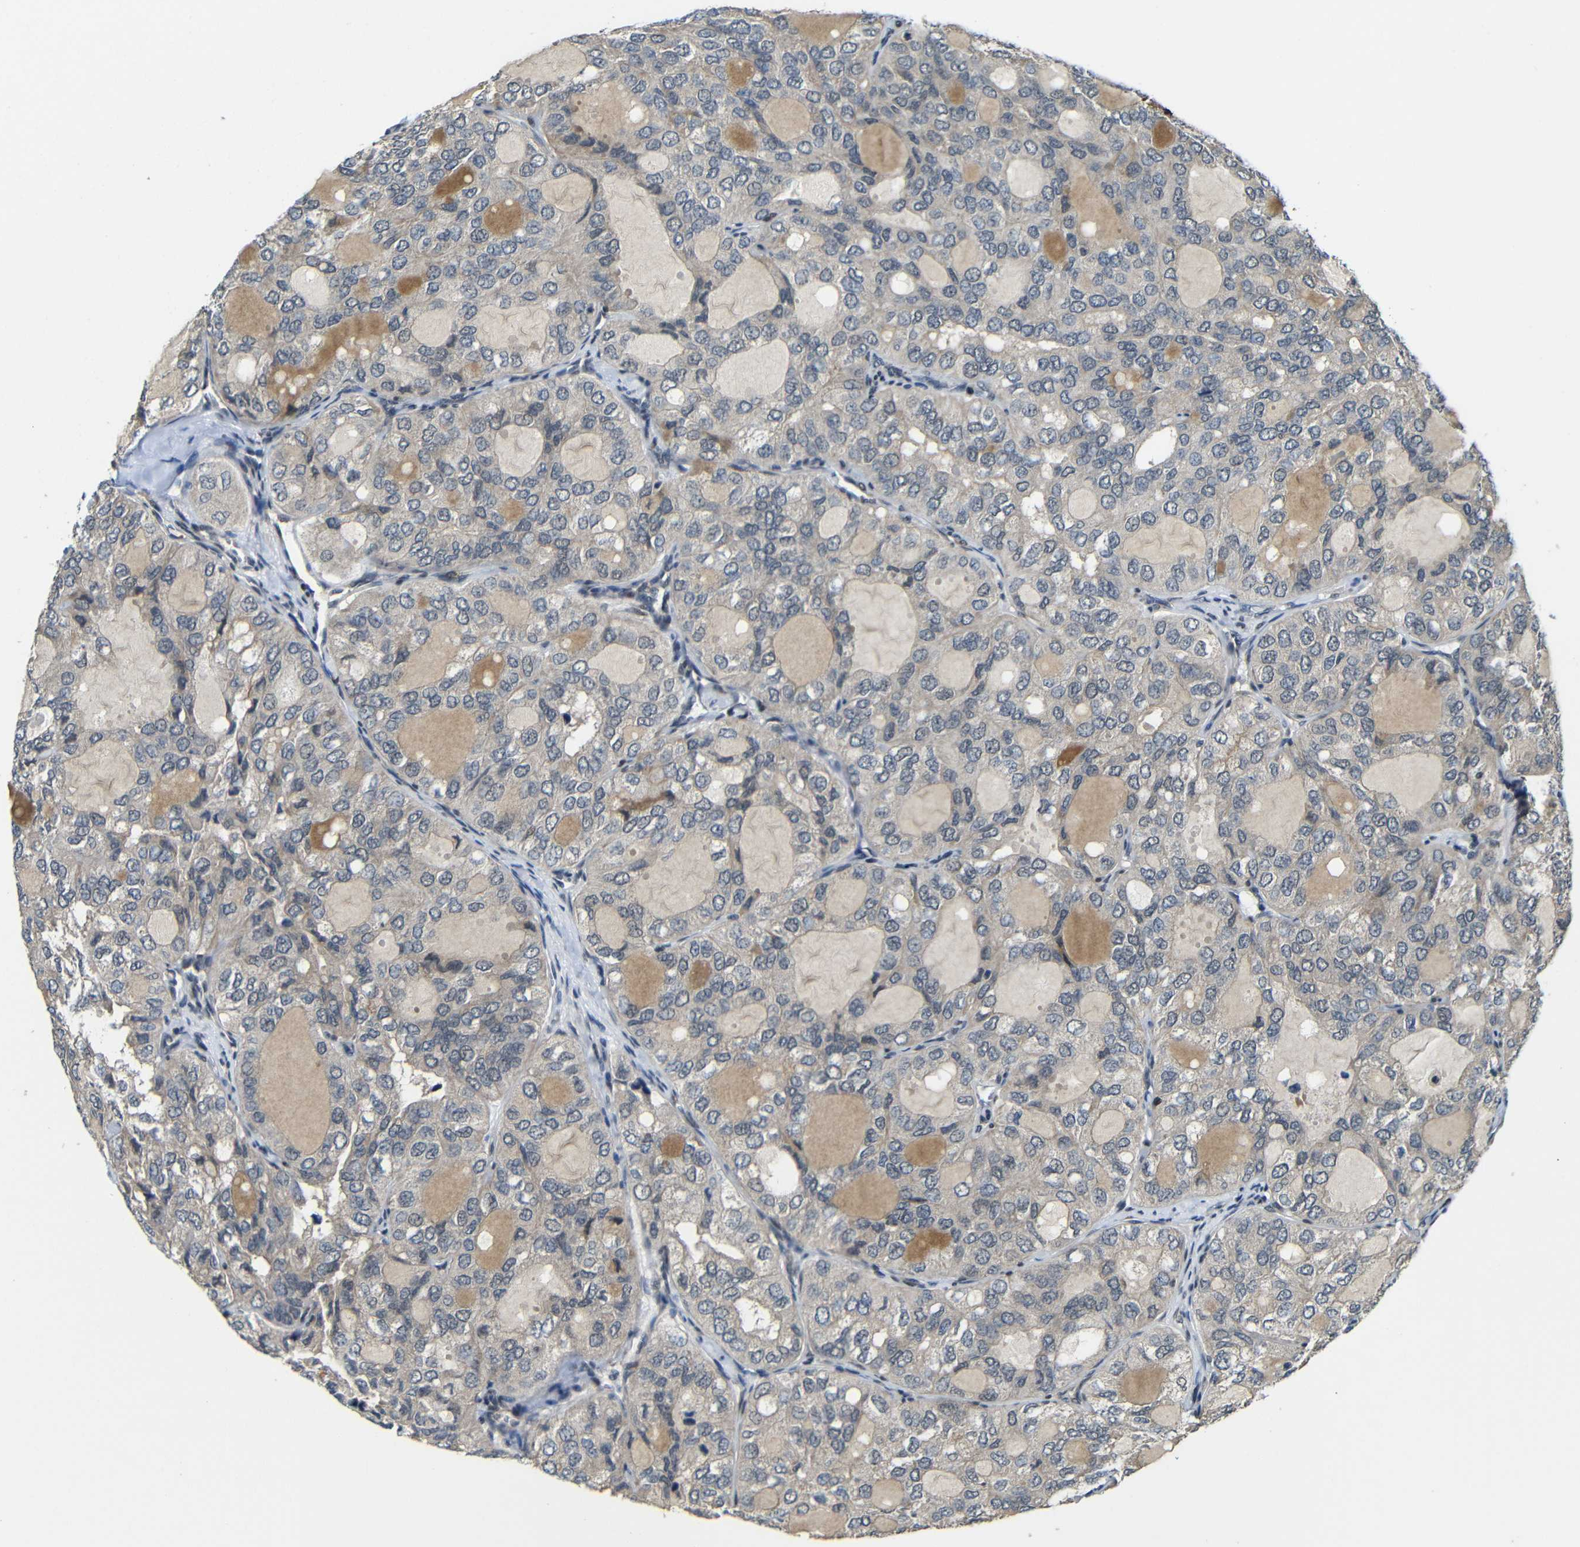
{"staining": {"intensity": "negative", "quantity": "none", "location": "none"}, "tissue": "thyroid cancer", "cell_type": "Tumor cells", "image_type": "cancer", "snomed": [{"axis": "morphology", "description": "Follicular adenoma carcinoma, NOS"}, {"axis": "topography", "description": "Thyroid gland"}], "caption": "This is an immunohistochemistry (IHC) micrograph of human follicular adenoma carcinoma (thyroid). There is no staining in tumor cells.", "gene": "FAM172A", "patient": {"sex": "male", "age": 75}}